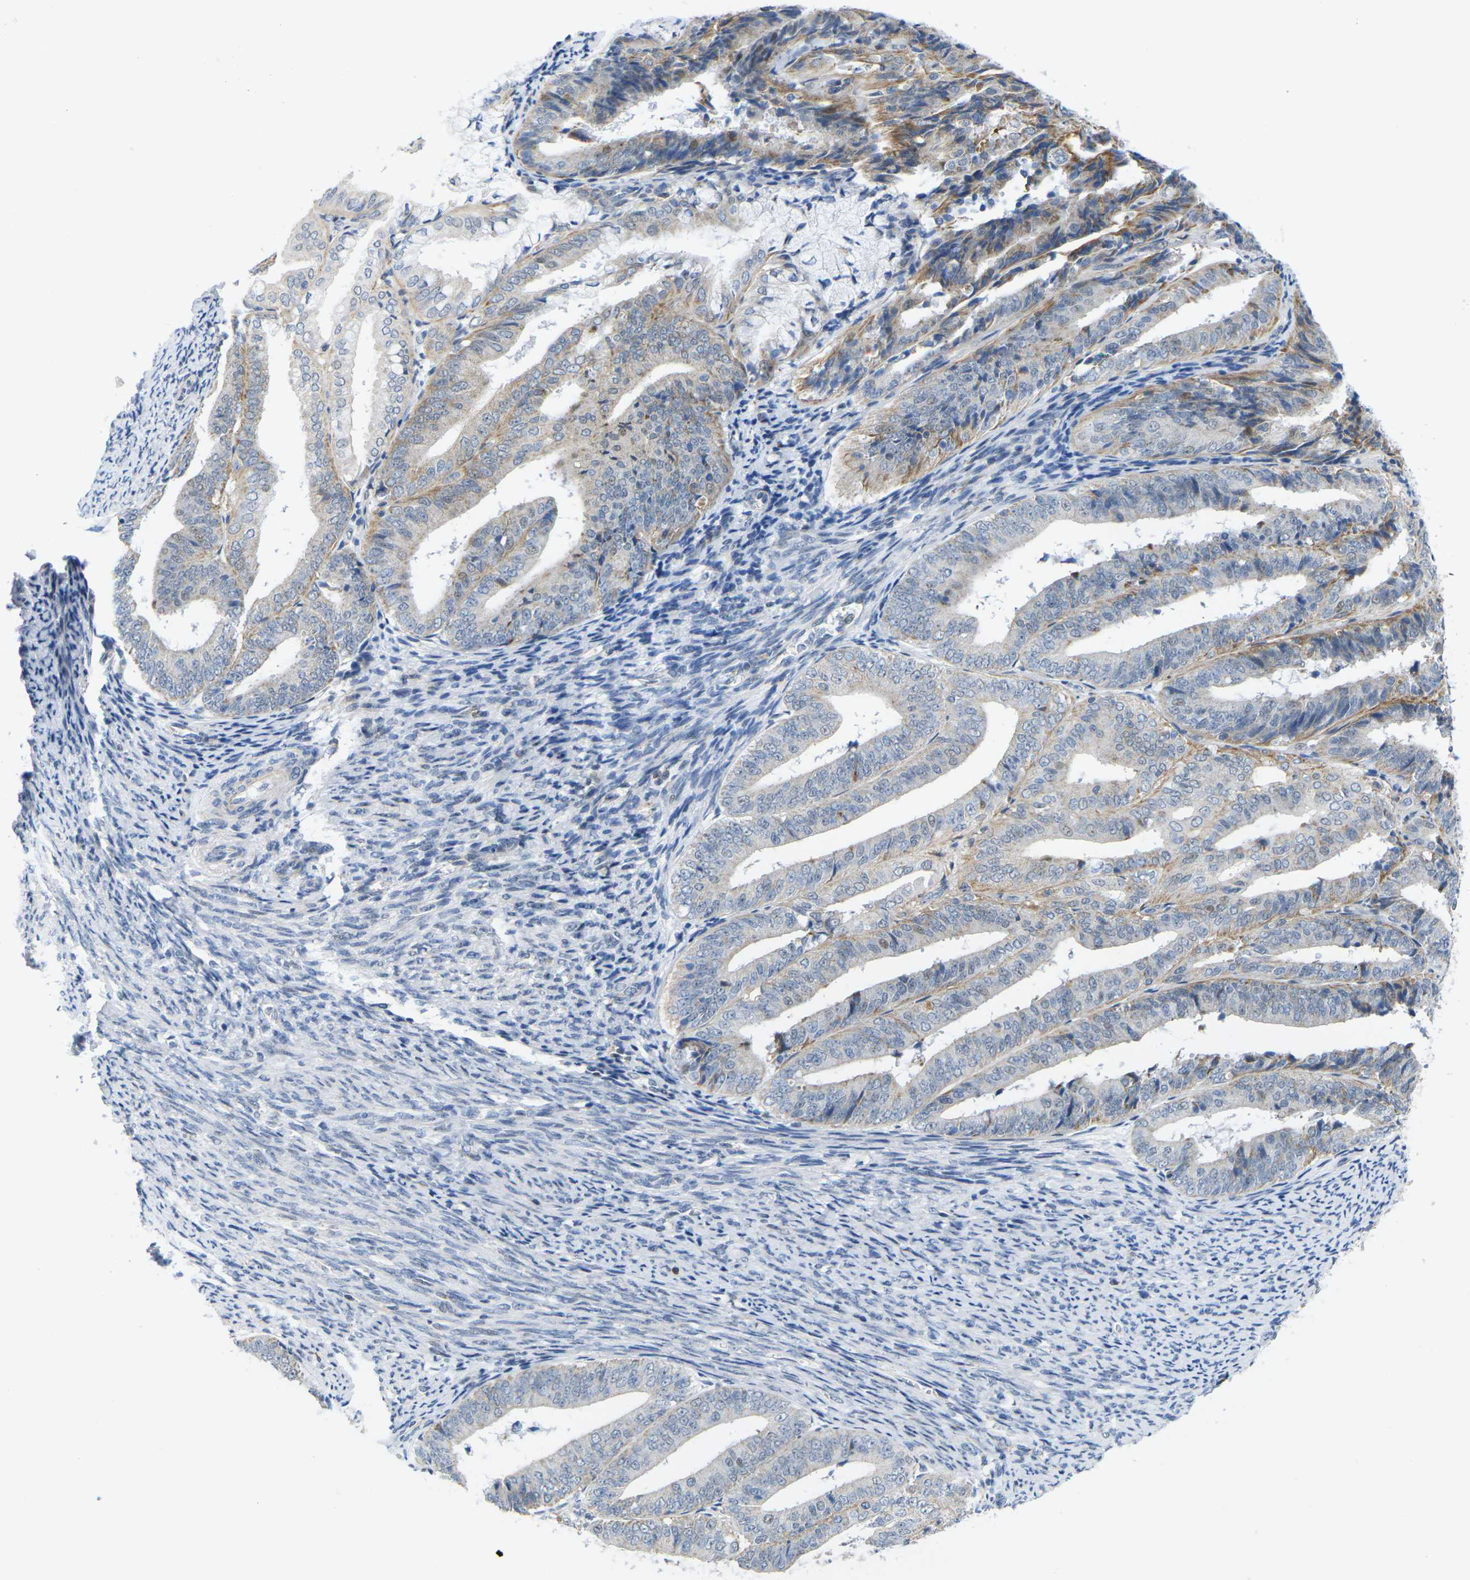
{"staining": {"intensity": "moderate", "quantity": "<25%", "location": "cytoplasmic/membranous"}, "tissue": "endometrial cancer", "cell_type": "Tumor cells", "image_type": "cancer", "snomed": [{"axis": "morphology", "description": "Adenocarcinoma, NOS"}, {"axis": "topography", "description": "Endometrium"}], "caption": "A low amount of moderate cytoplasmic/membranous expression is identified in approximately <25% of tumor cells in adenocarcinoma (endometrial) tissue.", "gene": "OTOF", "patient": {"sex": "female", "age": 63}}